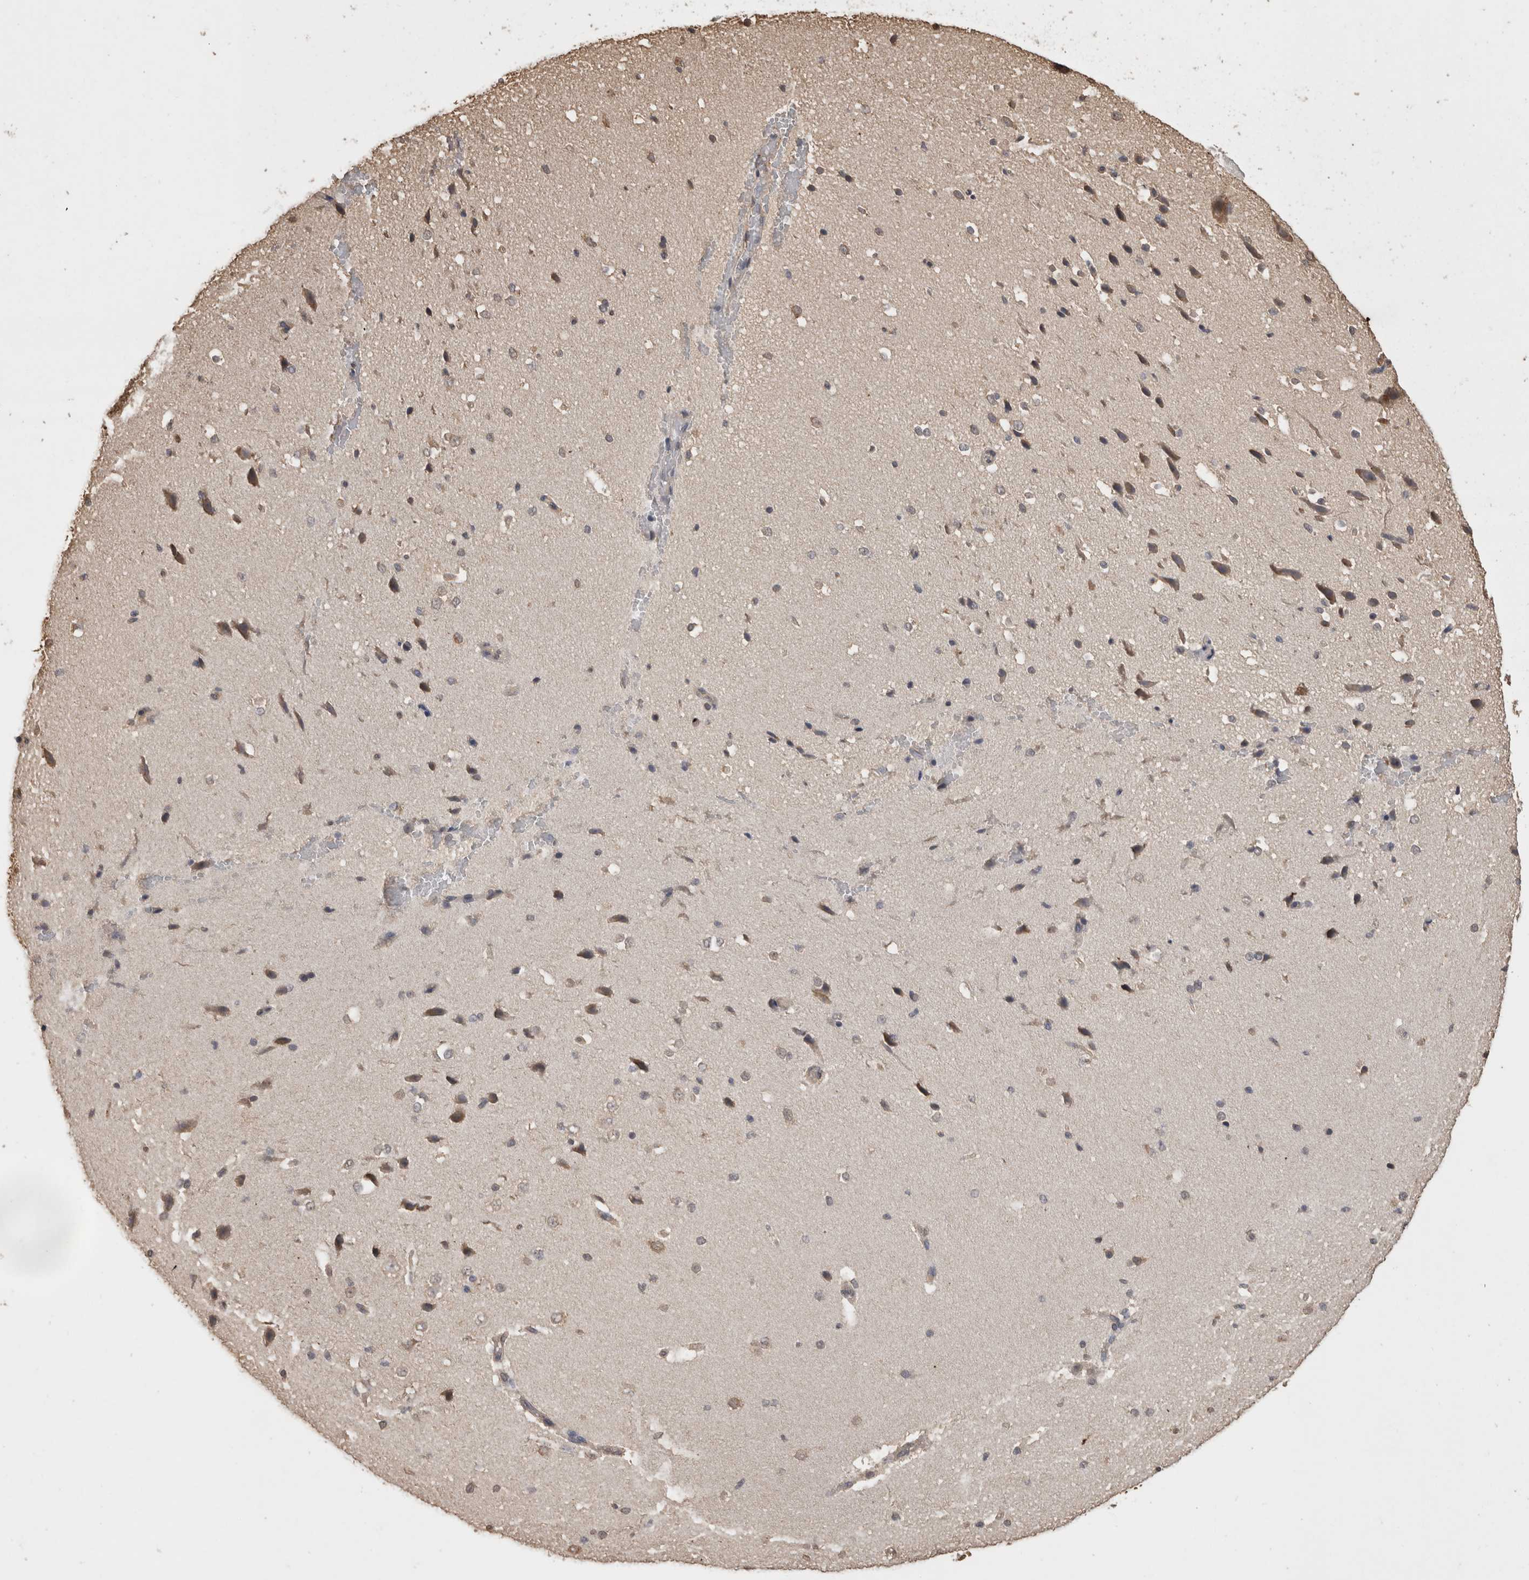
{"staining": {"intensity": "negative", "quantity": "none", "location": "none"}, "tissue": "cerebral cortex", "cell_type": "Endothelial cells", "image_type": "normal", "snomed": [{"axis": "morphology", "description": "Normal tissue, NOS"}, {"axis": "morphology", "description": "Developmental malformation"}, {"axis": "topography", "description": "Cerebral cortex"}], "caption": "Immunohistochemistry of benign human cerebral cortex shows no staining in endothelial cells. Nuclei are stained in blue.", "gene": "SOCS5", "patient": {"sex": "female", "age": 30}}